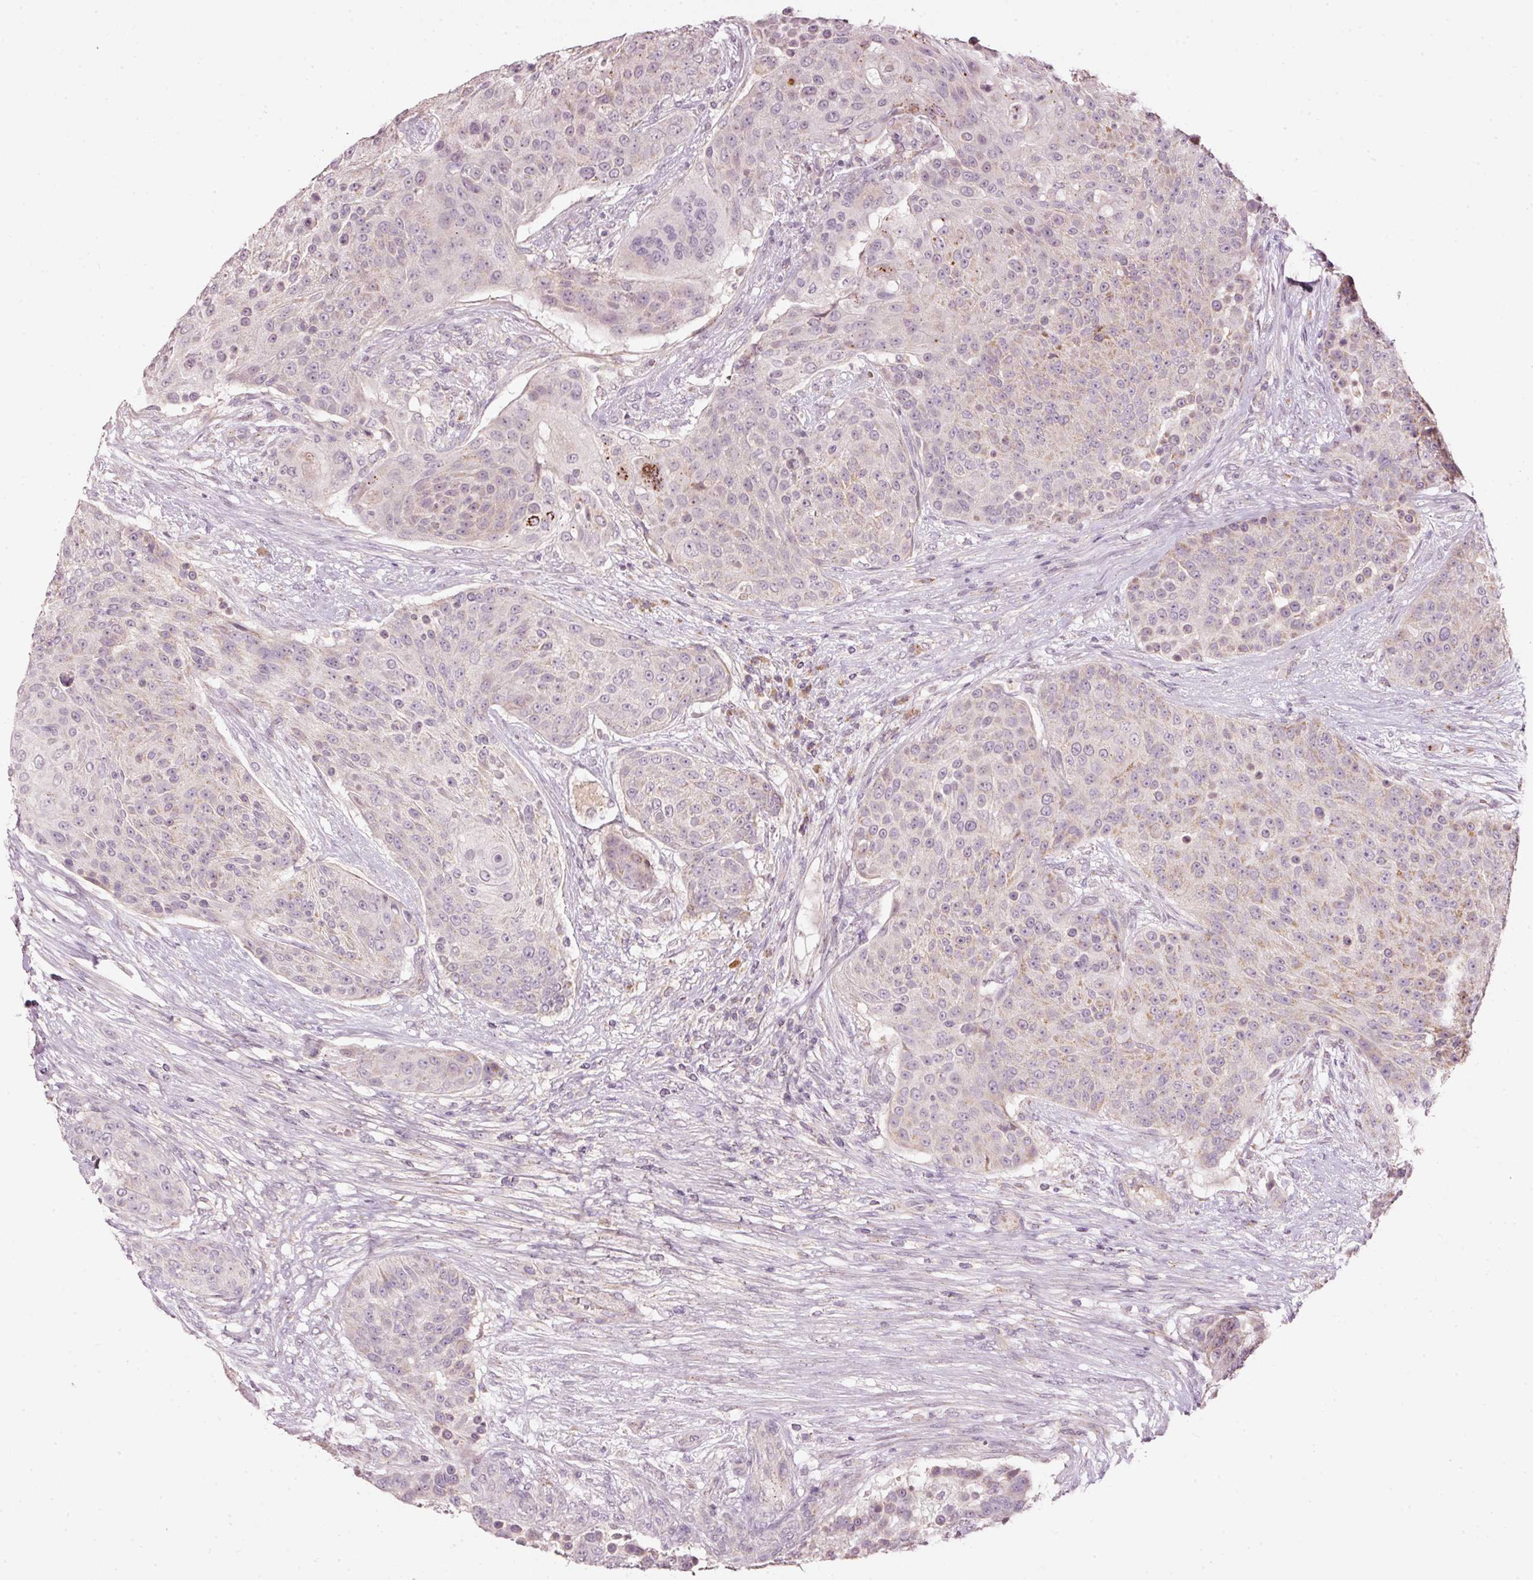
{"staining": {"intensity": "negative", "quantity": "none", "location": "none"}, "tissue": "urothelial cancer", "cell_type": "Tumor cells", "image_type": "cancer", "snomed": [{"axis": "morphology", "description": "Urothelial carcinoma, High grade"}, {"axis": "topography", "description": "Urinary bladder"}], "caption": "High power microscopy photomicrograph of an immunohistochemistry photomicrograph of urothelial cancer, revealing no significant staining in tumor cells.", "gene": "TOB2", "patient": {"sex": "female", "age": 63}}